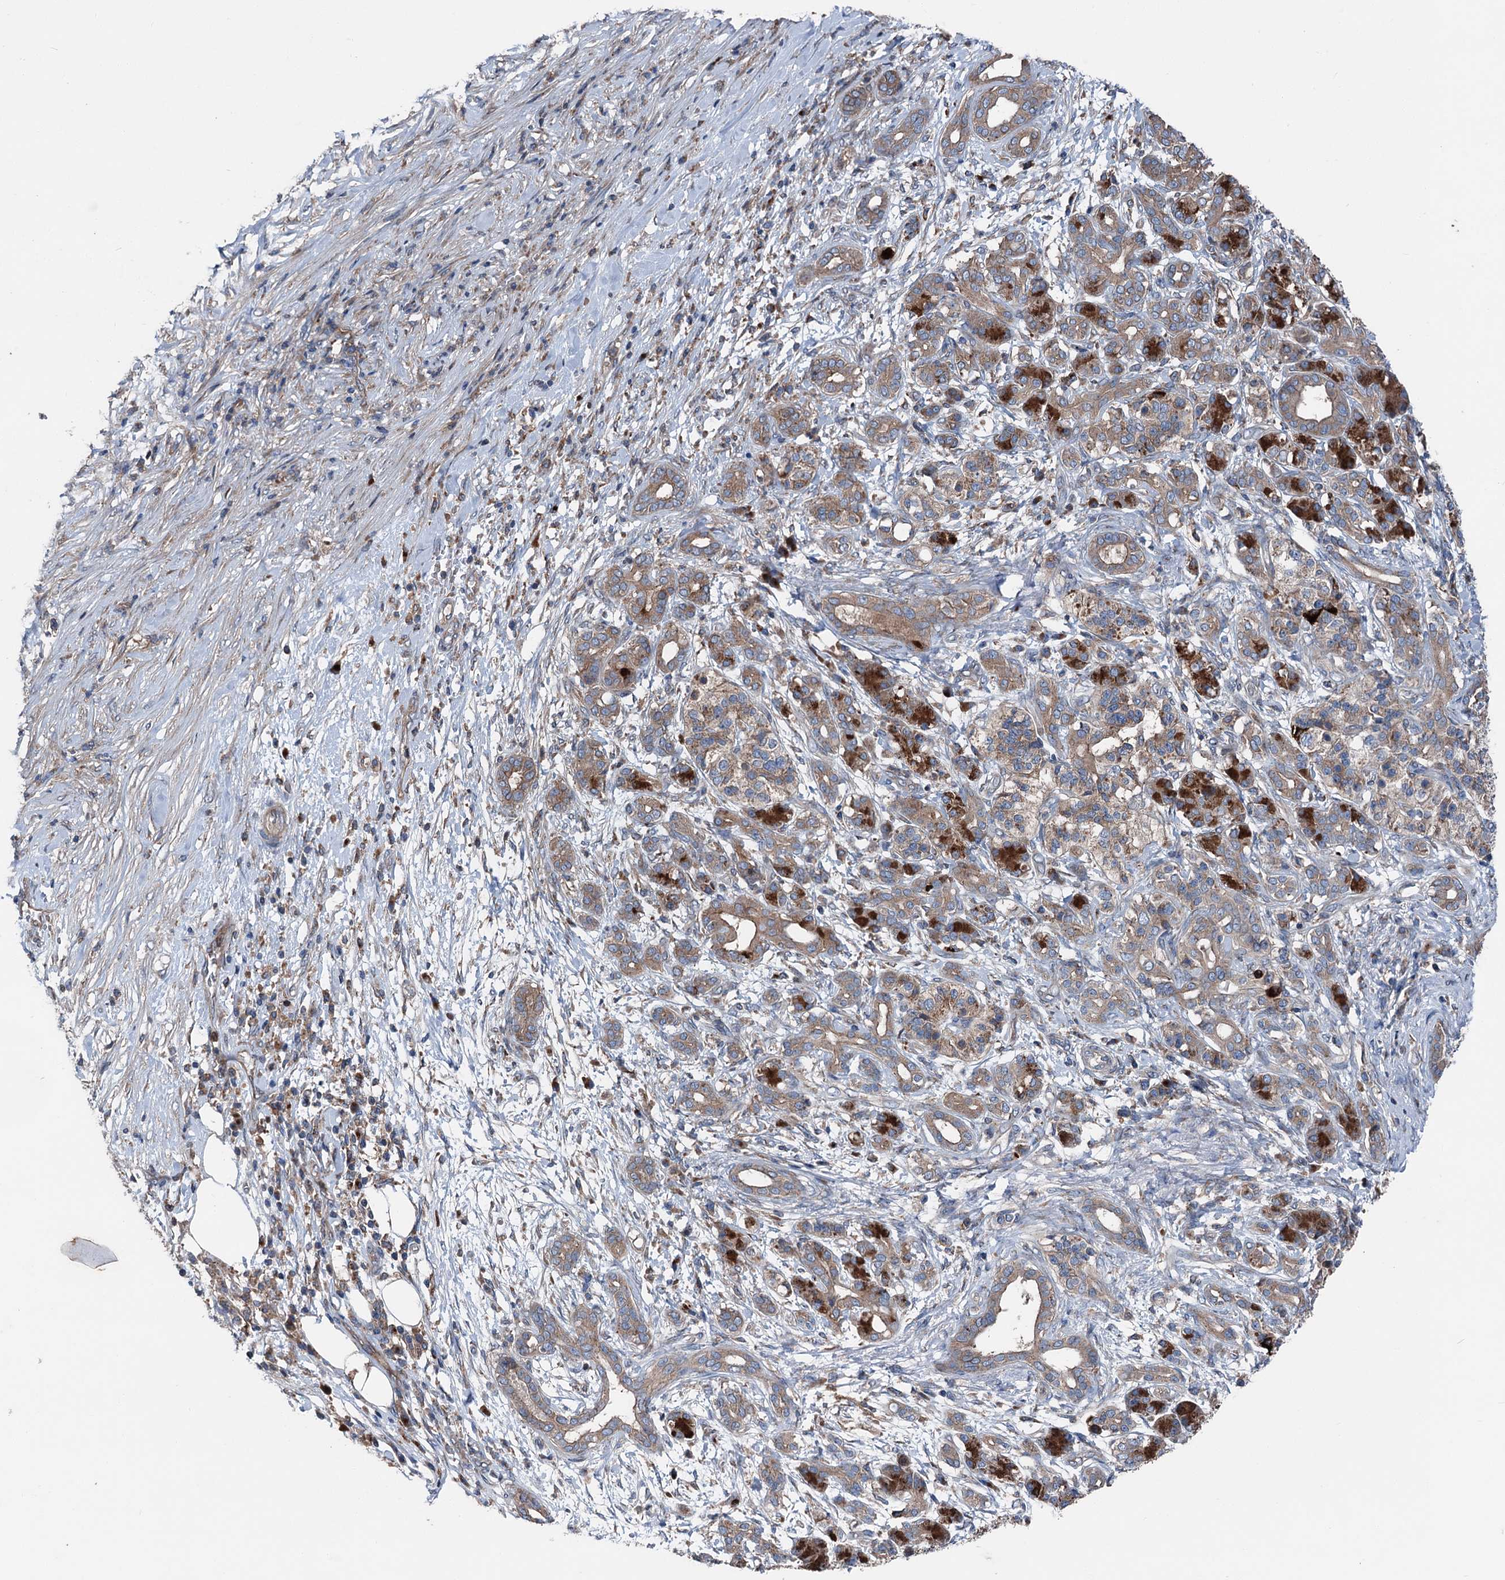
{"staining": {"intensity": "moderate", "quantity": ">75%", "location": "cytoplasmic/membranous"}, "tissue": "pancreatic cancer", "cell_type": "Tumor cells", "image_type": "cancer", "snomed": [{"axis": "morphology", "description": "Adenocarcinoma, NOS"}, {"axis": "topography", "description": "Pancreas"}], "caption": "Protein staining of adenocarcinoma (pancreatic) tissue exhibits moderate cytoplasmic/membranous expression in about >75% of tumor cells.", "gene": "RUFY1", "patient": {"sex": "female", "age": 55}}